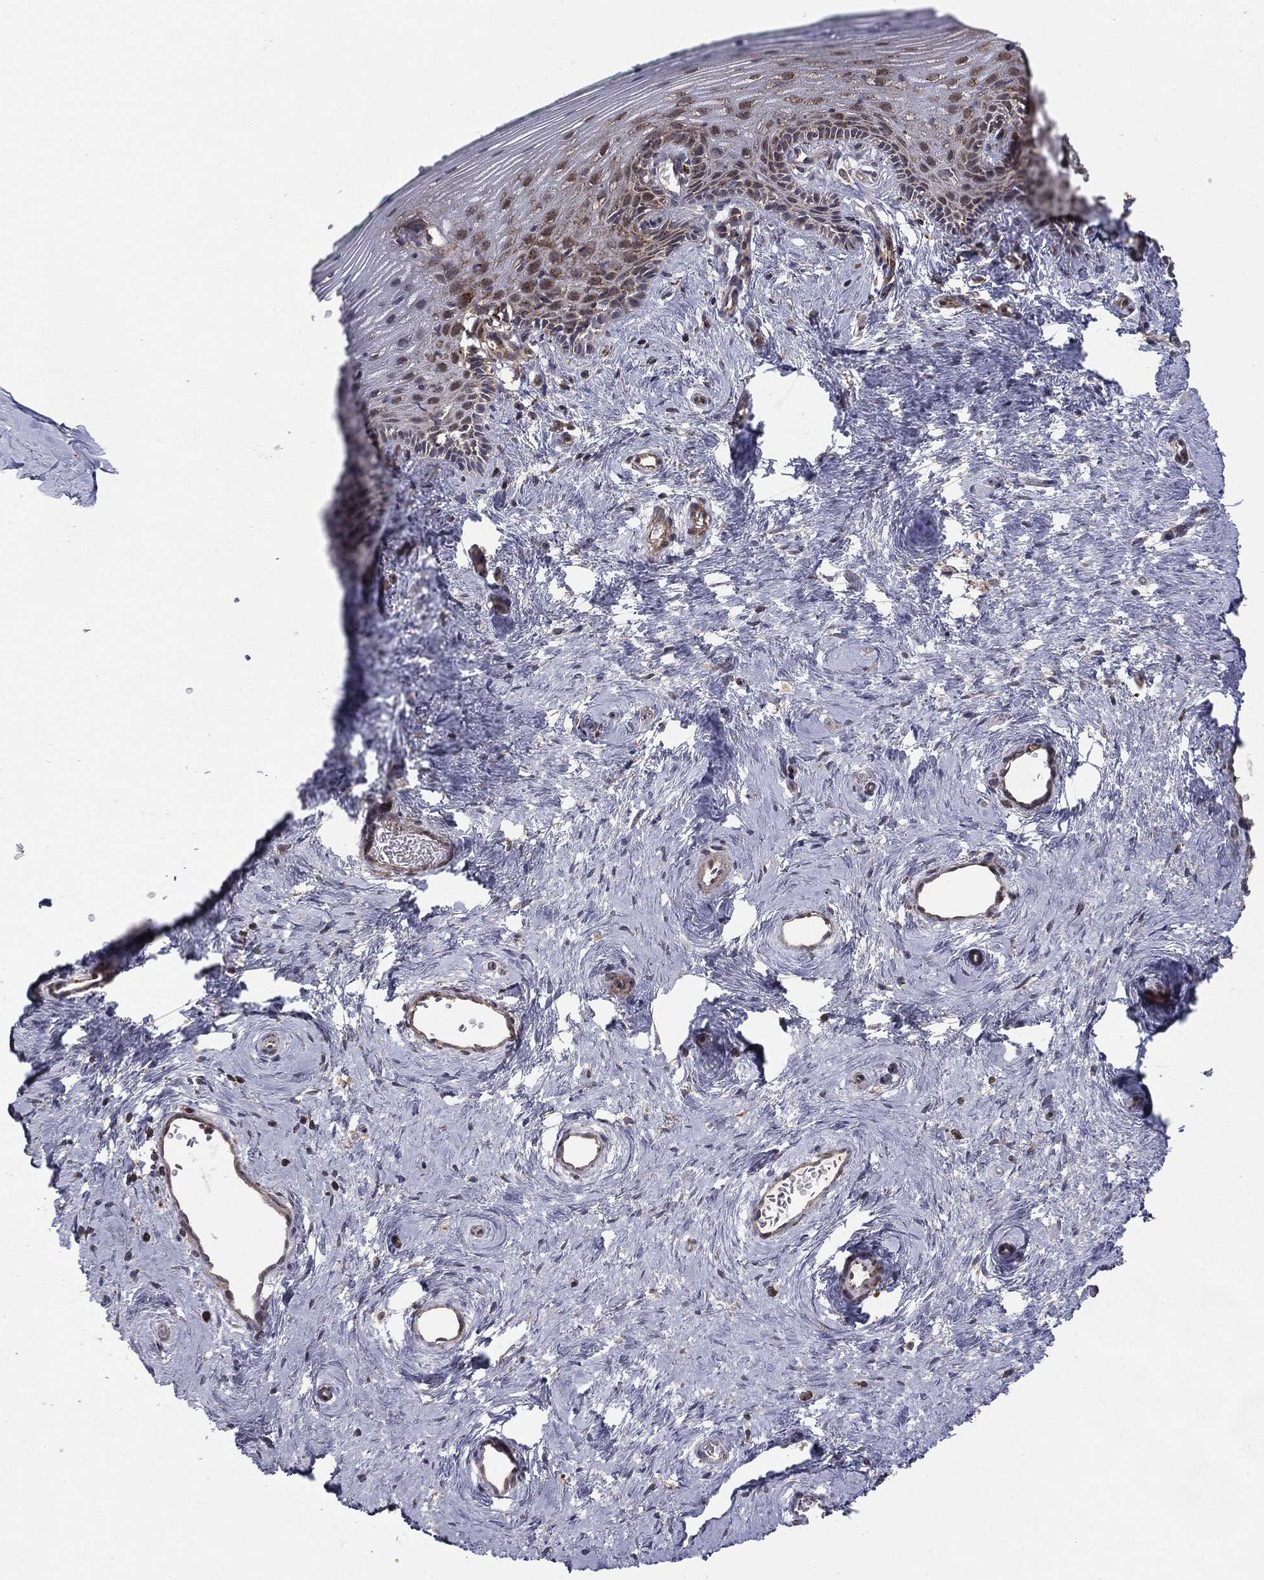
{"staining": {"intensity": "weak", "quantity": ">75%", "location": "cytoplasmic/membranous"}, "tissue": "vagina", "cell_type": "Squamous epithelial cells", "image_type": "normal", "snomed": [{"axis": "morphology", "description": "Normal tissue, NOS"}, {"axis": "topography", "description": "Vagina"}], "caption": "Benign vagina was stained to show a protein in brown. There is low levels of weak cytoplasmic/membranous staining in about >75% of squamous epithelial cells. The protein of interest is stained brown, and the nuclei are stained in blue (DAB (3,3'-diaminobenzidine) IHC with brightfield microscopy, high magnification).", "gene": "MTOR", "patient": {"sex": "female", "age": 45}}